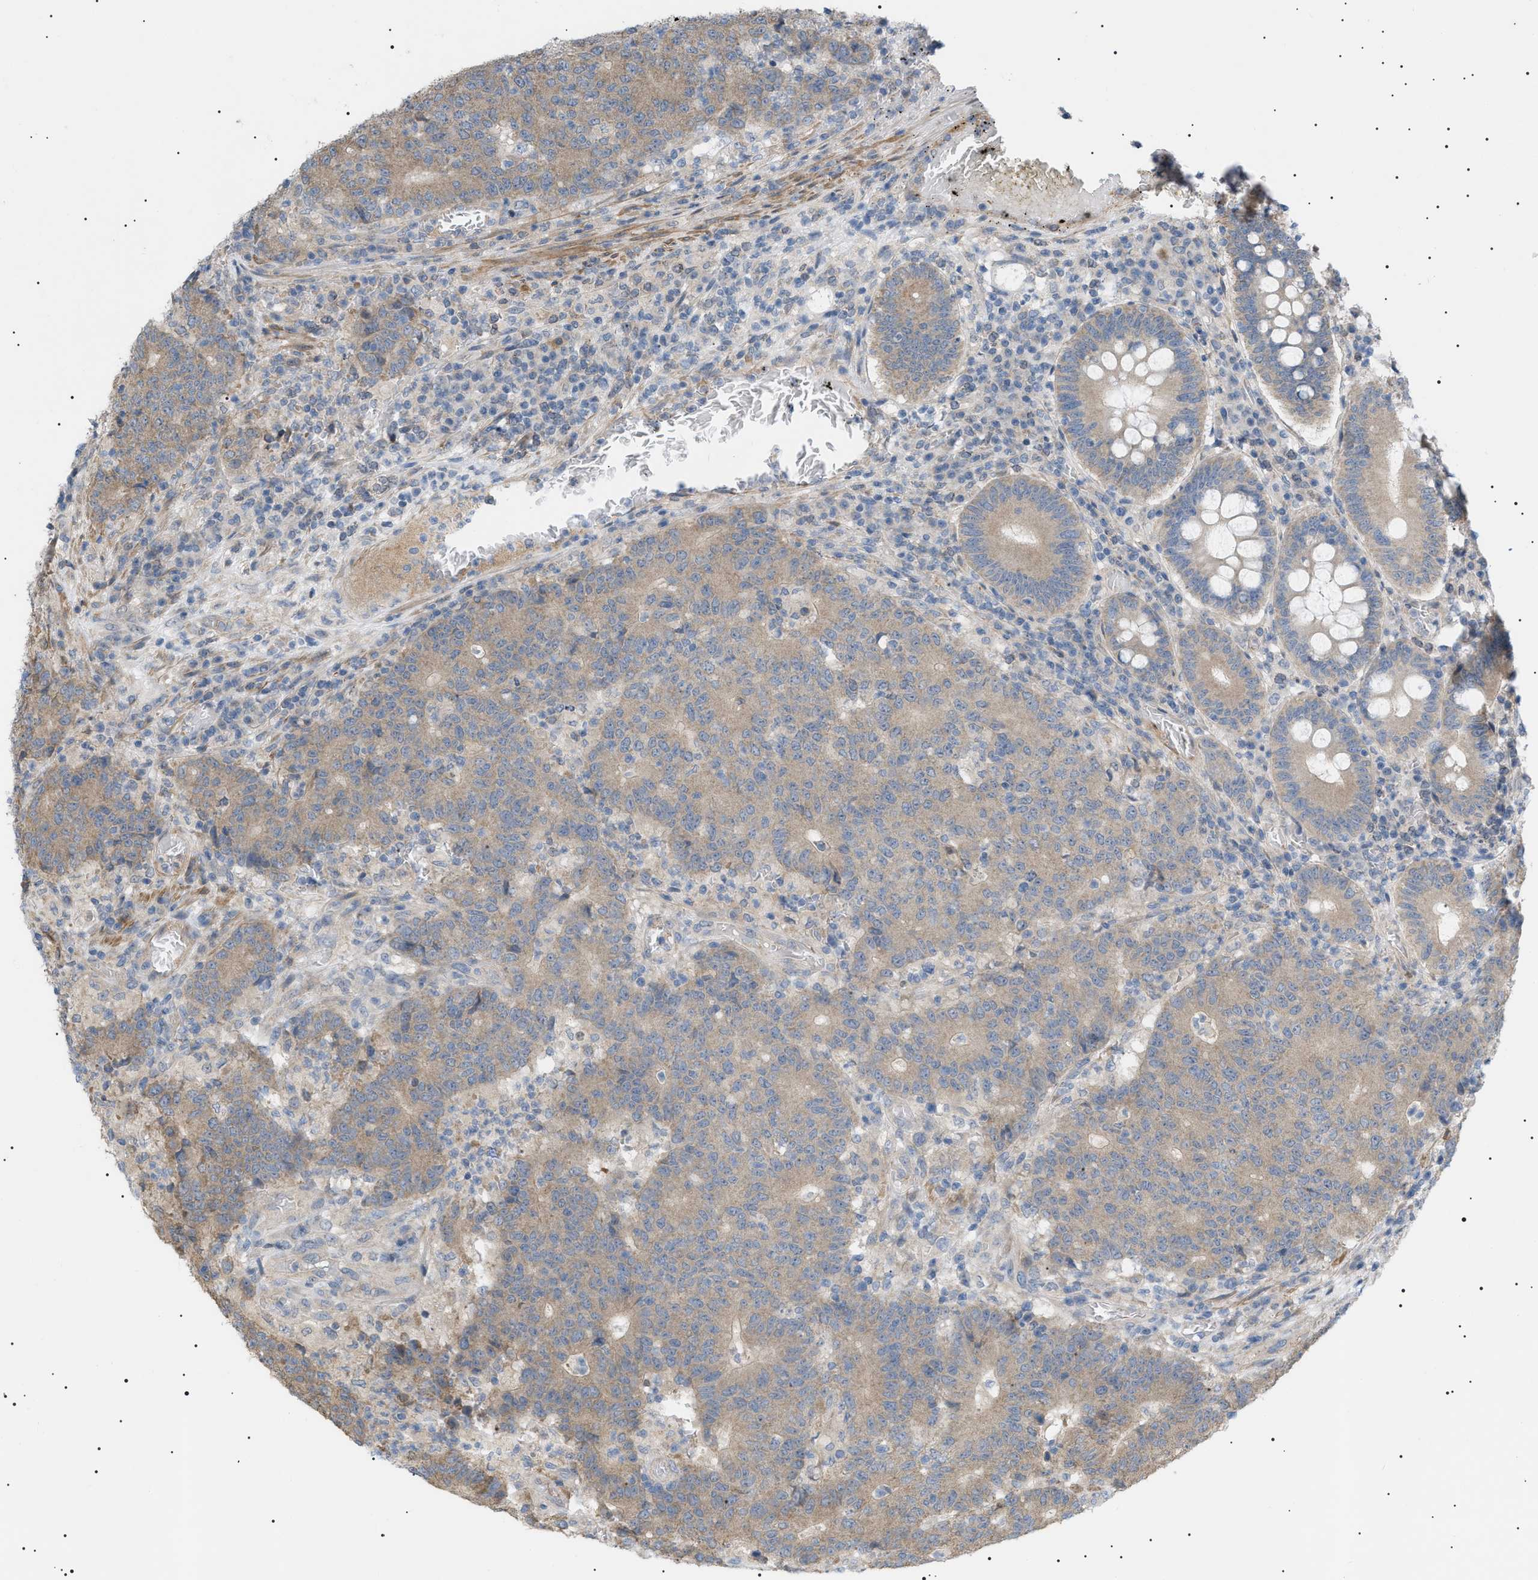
{"staining": {"intensity": "weak", "quantity": ">75%", "location": "cytoplasmic/membranous"}, "tissue": "colorectal cancer", "cell_type": "Tumor cells", "image_type": "cancer", "snomed": [{"axis": "morphology", "description": "Normal tissue, NOS"}, {"axis": "morphology", "description": "Adenocarcinoma, NOS"}, {"axis": "topography", "description": "Colon"}], "caption": "Weak cytoplasmic/membranous staining is seen in approximately >75% of tumor cells in colorectal cancer. Using DAB (brown) and hematoxylin (blue) stains, captured at high magnification using brightfield microscopy.", "gene": "IRS2", "patient": {"sex": "female", "age": 75}}